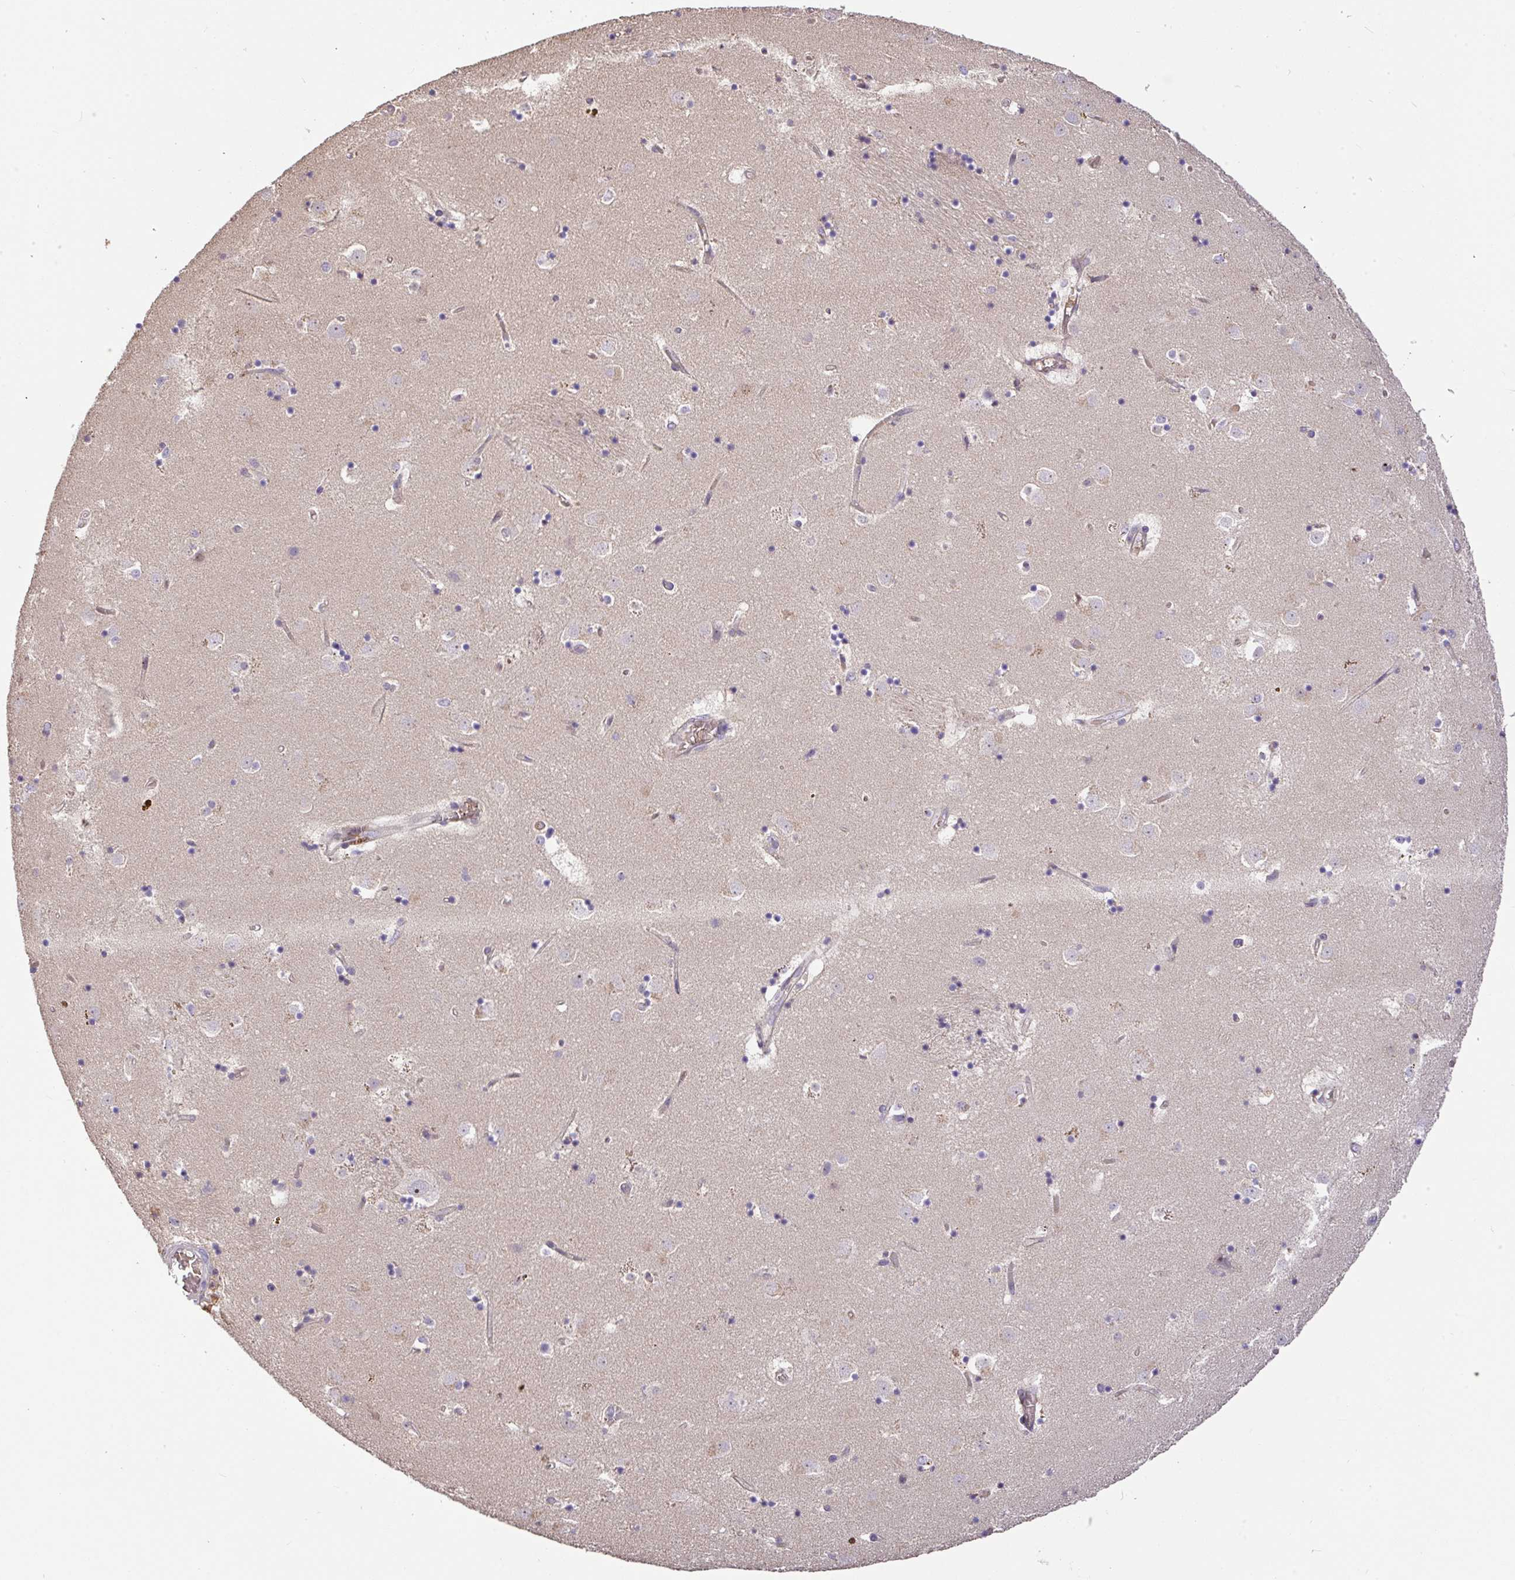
{"staining": {"intensity": "negative", "quantity": "none", "location": "none"}, "tissue": "caudate", "cell_type": "Glial cells", "image_type": "normal", "snomed": [{"axis": "morphology", "description": "Normal tissue, NOS"}, {"axis": "topography", "description": "Lateral ventricle wall"}], "caption": "Glial cells are negative for protein expression in normal human caudate. (DAB (3,3'-diaminobenzidine) immunohistochemistry with hematoxylin counter stain).", "gene": "C1QTNF9B", "patient": {"sex": "male", "age": 58}}